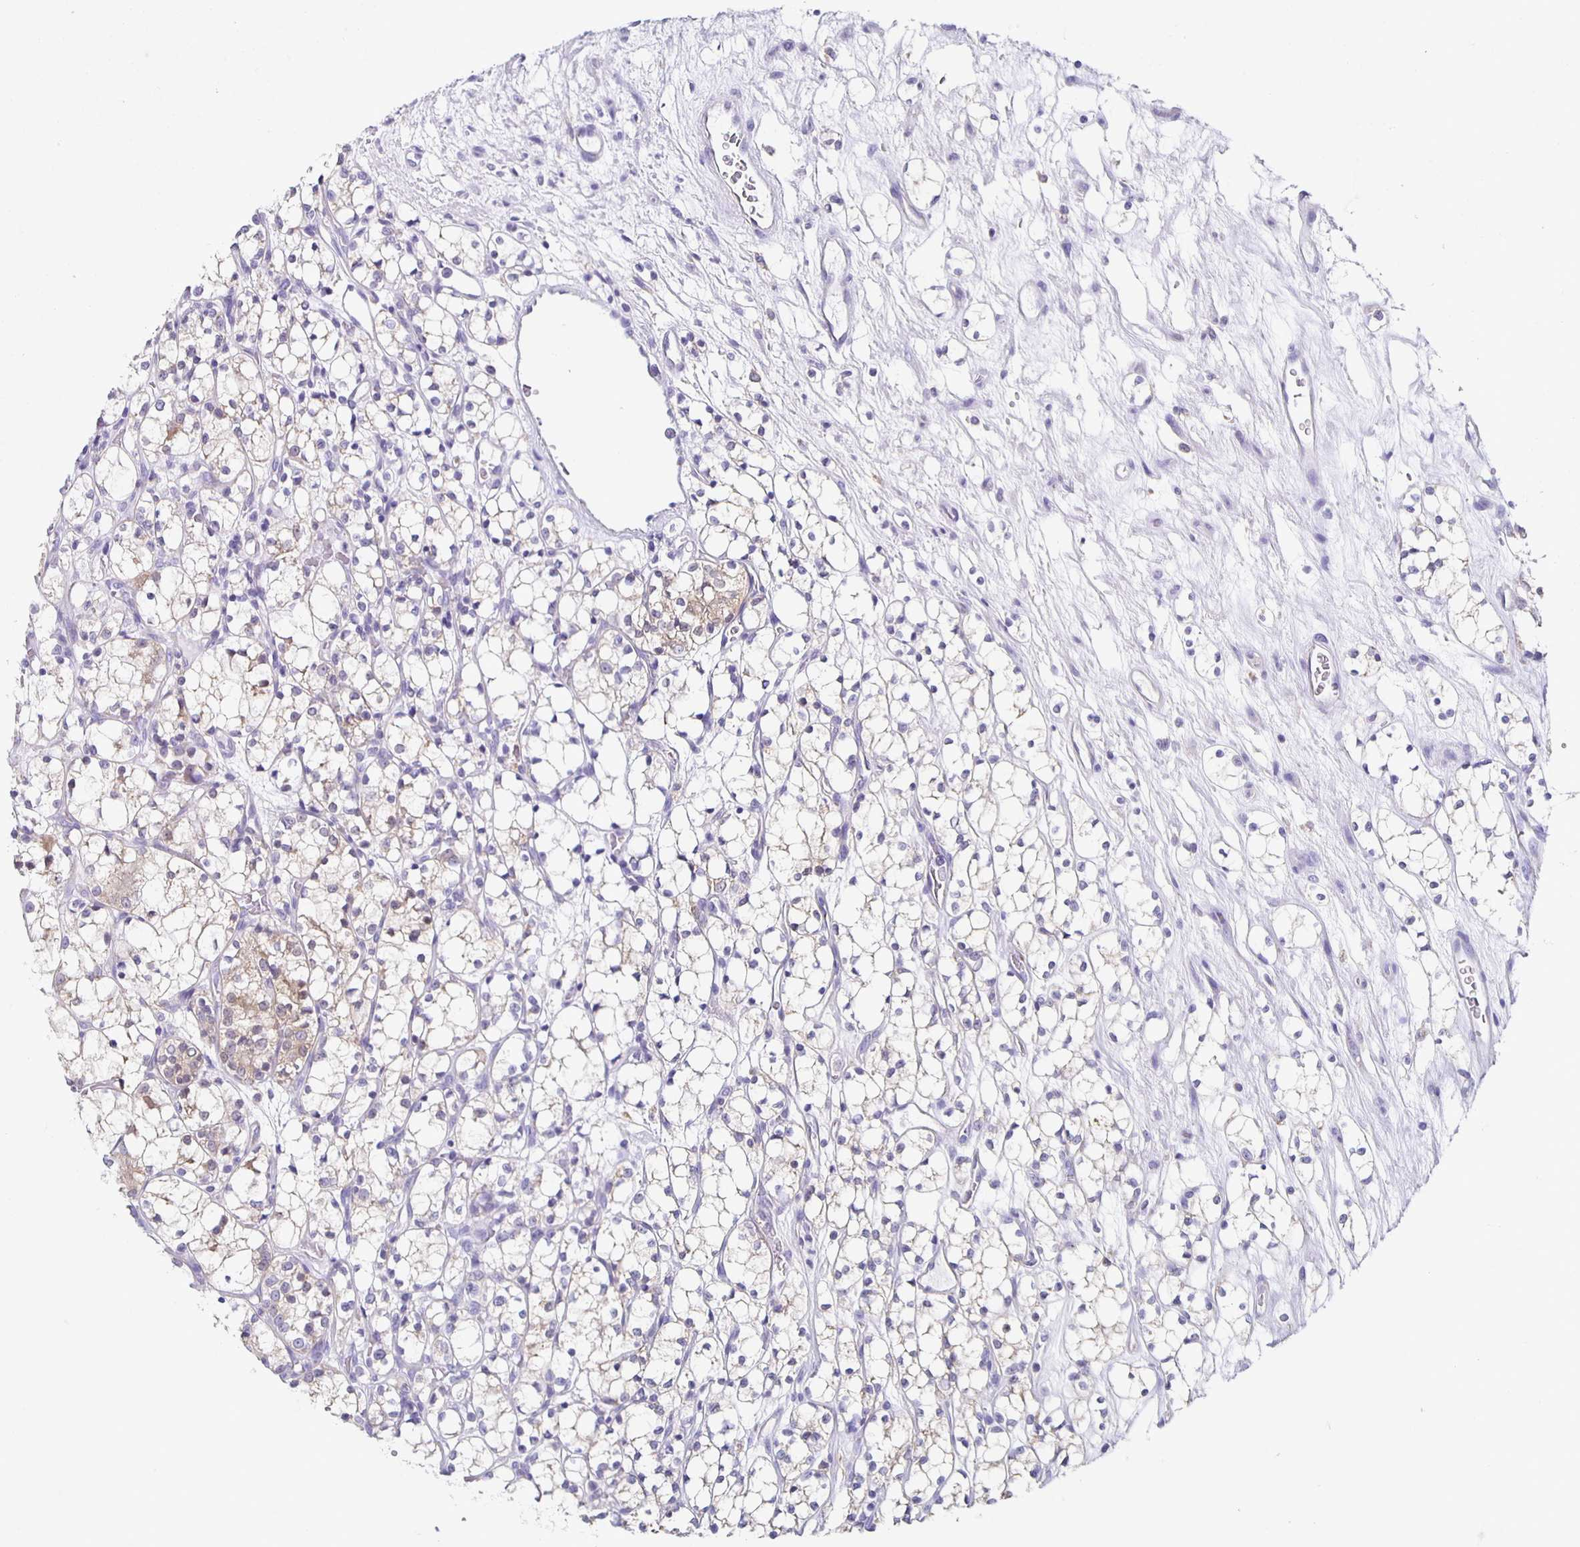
{"staining": {"intensity": "weak", "quantity": "<25%", "location": "cytoplasmic/membranous"}, "tissue": "renal cancer", "cell_type": "Tumor cells", "image_type": "cancer", "snomed": [{"axis": "morphology", "description": "Adenocarcinoma, NOS"}, {"axis": "topography", "description": "Kidney"}], "caption": "Tumor cells are negative for protein expression in human renal adenocarcinoma.", "gene": "TPPP", "patient": {"sex": "female", "age": 69}}